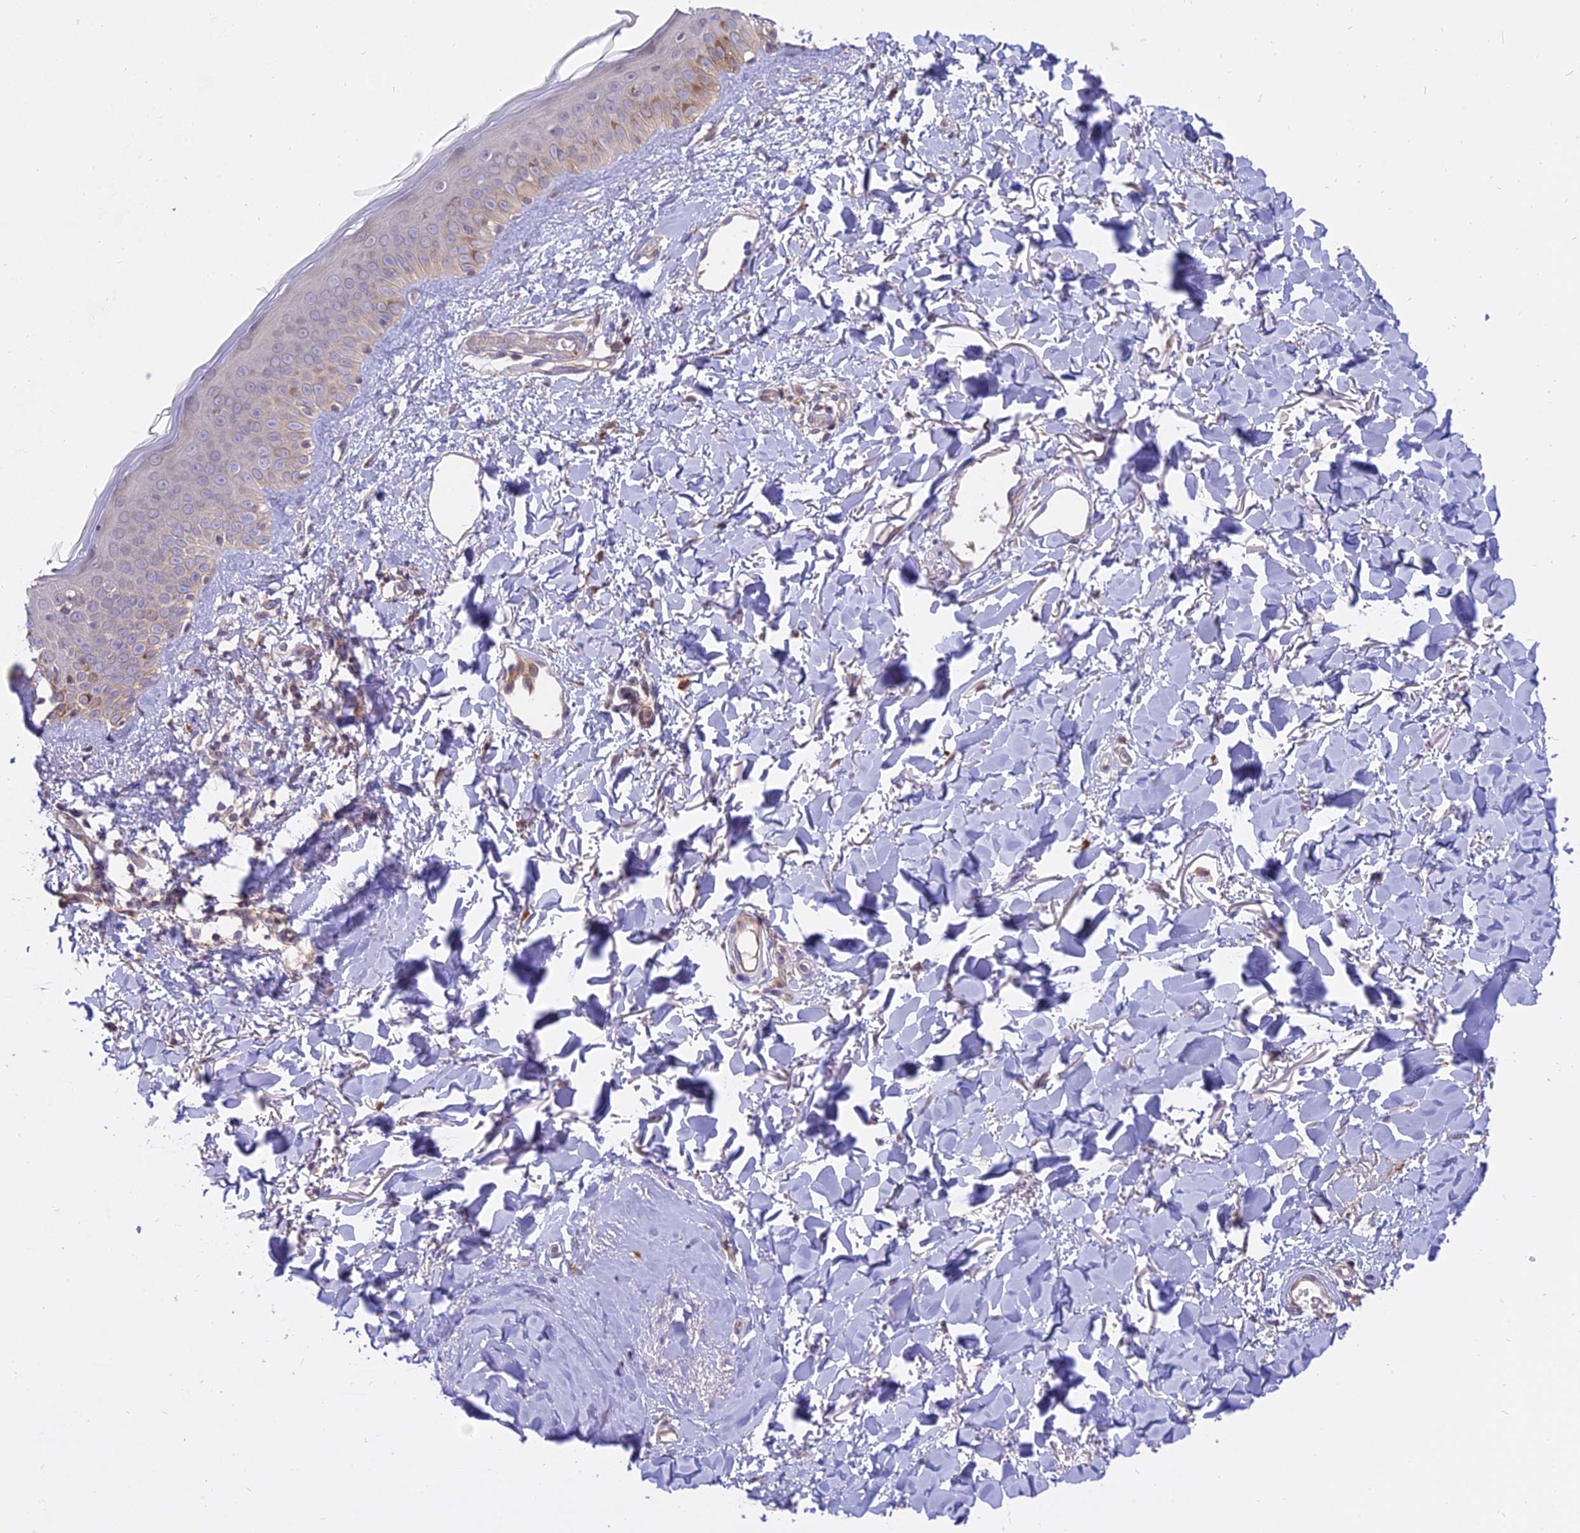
{"staining": {"intensity": "weak", "quantity": ">75%", "location": "cytoplasmic/membranous"}, "tissue": "skin", "cell_type": "Fibroblasts", "image_type": "normal", "snomed": [{"axis": "morphology", "description": "Normal tissue, NOS"}, {"axis": "topography", "description": "Skin"}], "caption": "A brown stain labels weak cytoplasmic/membranous staining of a protein in fibroblasts of unremarkable human skin. The staining was performed using DAB, with brown indicating positive protein expression. Nuclei are stained blue with hematoxylin.", "gene": "IL21R", "patient": {"sex": "female", "age": 58}}